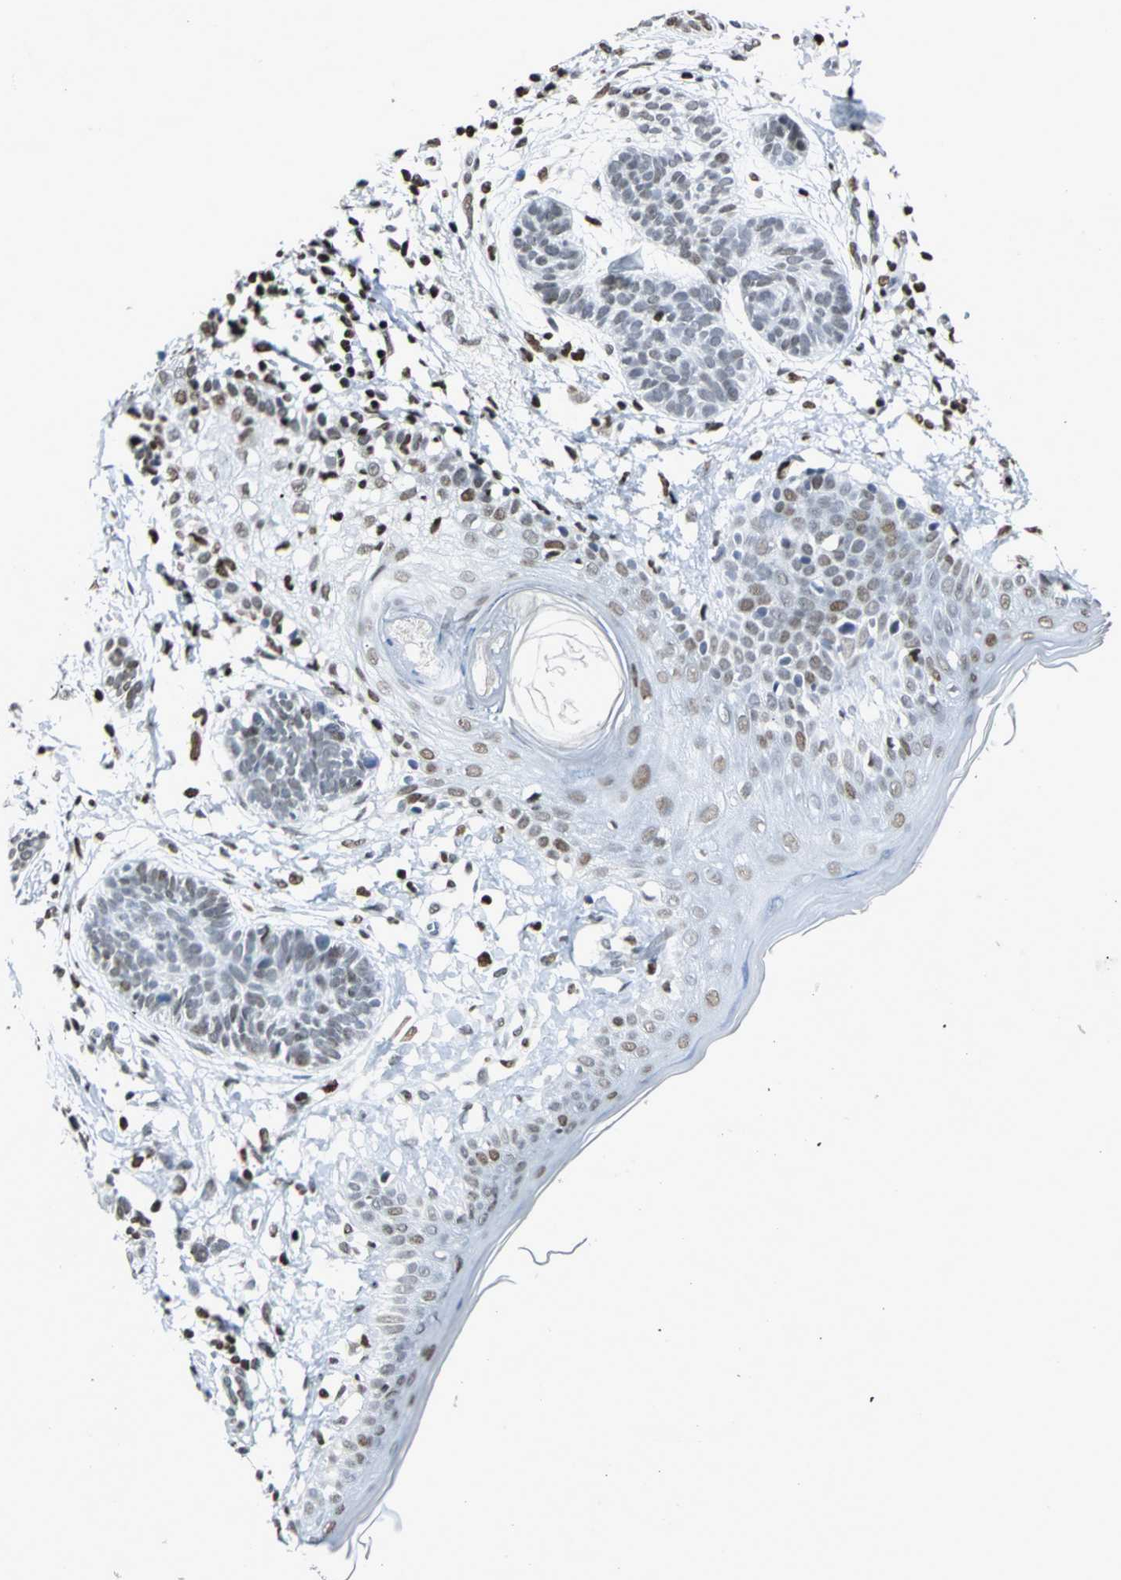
{"staining": {"intensity": "moderate", "quantity": "<25%", "location": "nuclear"}, "tissue": "skin cancer", "cell_type": "Tumor cells", "image_type": "cancer", "snomed": [{"axis": "morphology", "description": "Normal tissue, NOS"}, {"axis": "morphology", "description": "Basal cell carcinoma"}, {"axis": "topography", "description": "Skin"}], "caption": "Skin cancer (basal cell carcinoma) stained with DAB (3,3'-diaminobenzidine) IHC displays low levels of moderate nuclear staining in about <25% of tumor cells. The protein is stained brown, and the nuclei are stained in blue (DAB (3,3'-diaminobenzidine) IHC with brightfield microscopy, high magnification).", "gene": "HNRNPD", "patient": {"sex": "male", "age": 63}}